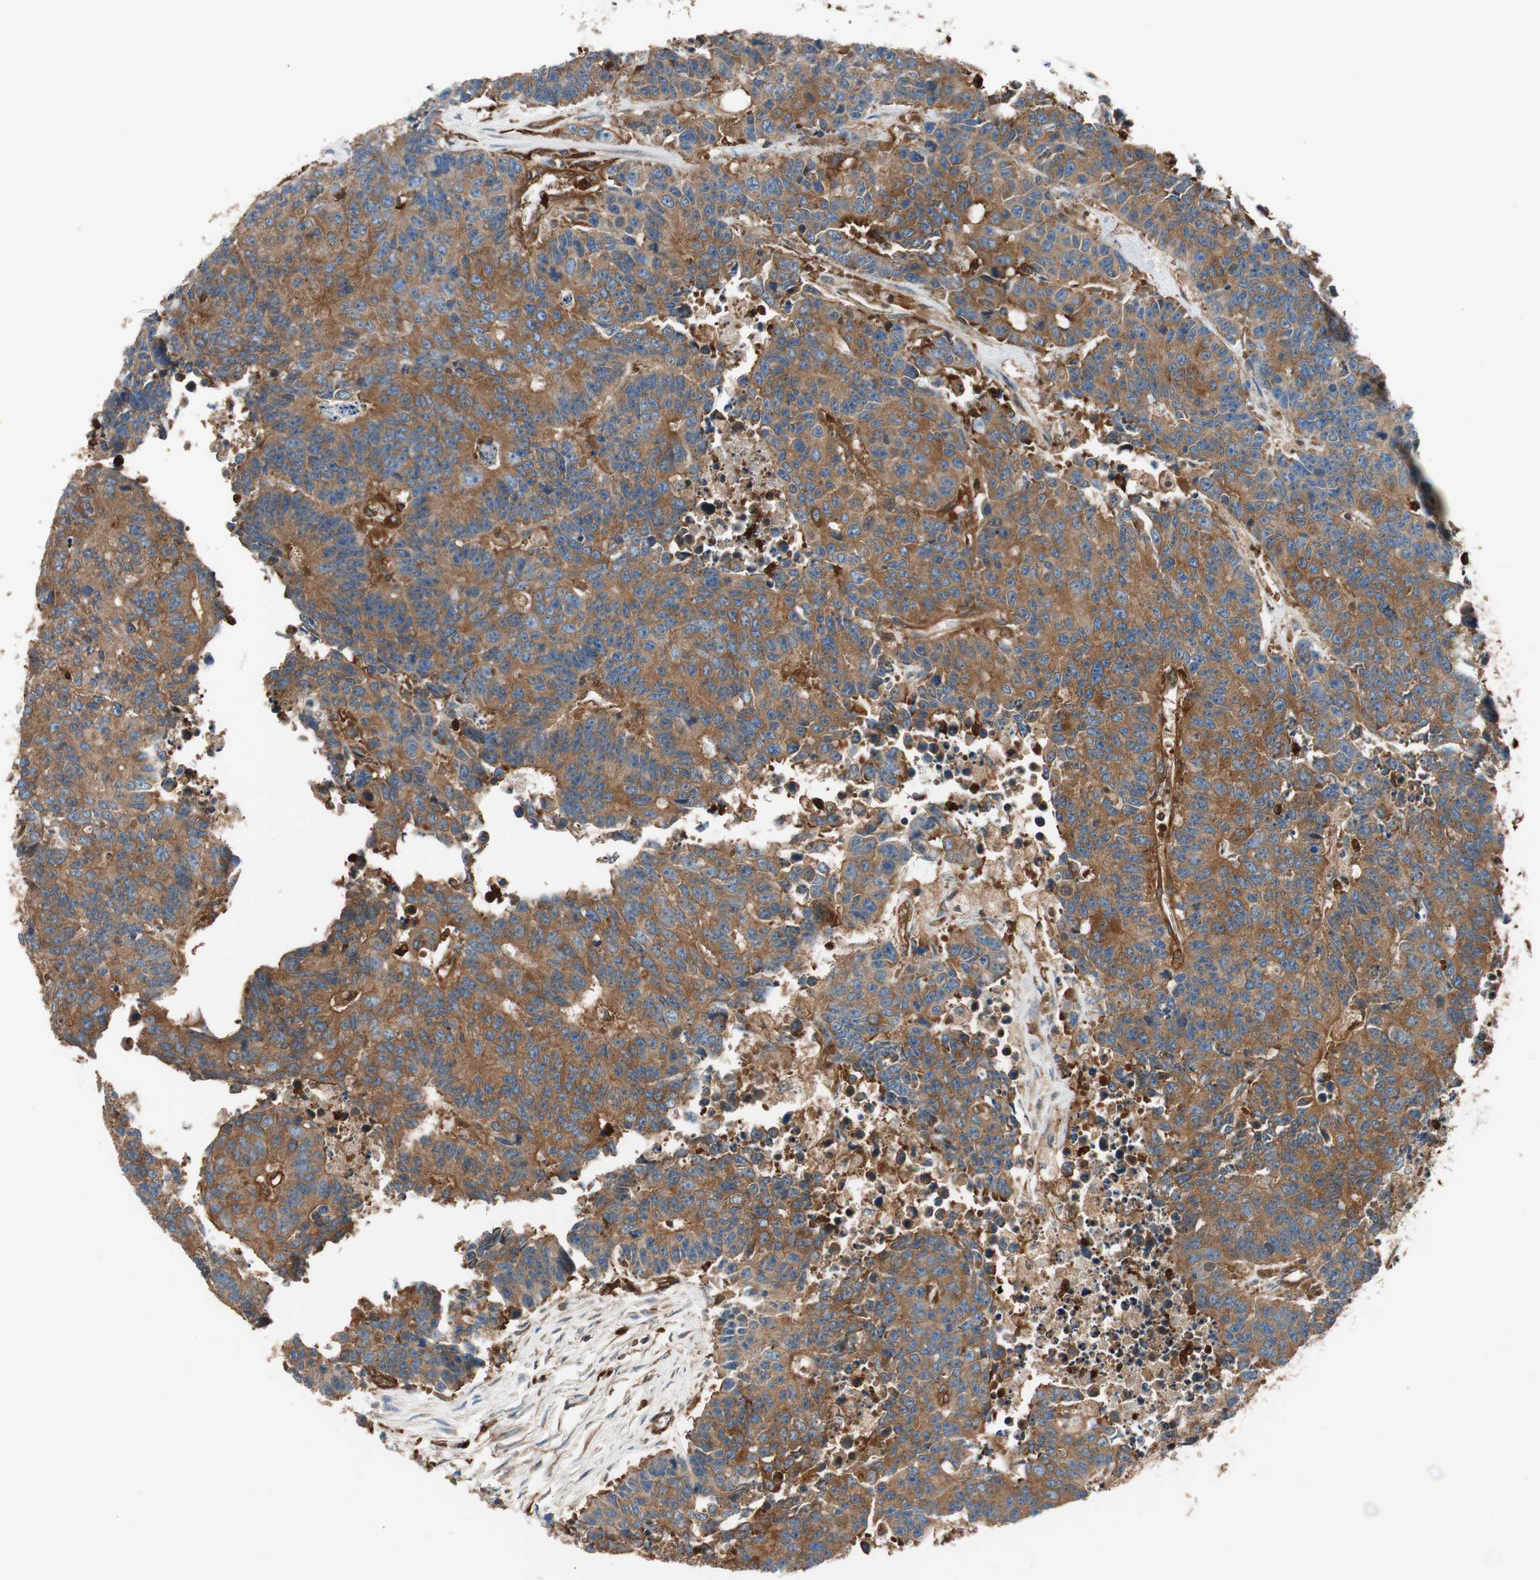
{"staining": {"intensity": "strong", "quantity": ">75%", "location": "cytoplasmic/membranous"}, "tissue": "colorectal cancer", "cell_type": "Tumor cells", "image_type": "cancer", "snomed": [{"axis": "morphology", "description": "Adenocarcinoma, NOS"}, {"axis": "topography", "description": "Colon"}], "caption": "Colorectal cancer stained with immunohistochemistry (IHC) shows strong cytoplasmic/membranous positivity in approximately >75% of tumor cells. (Brightfield microscopy of DAB IHC at high magnification).", "gene": "VASP", "patient": {"sex": "female", "age": 86}}